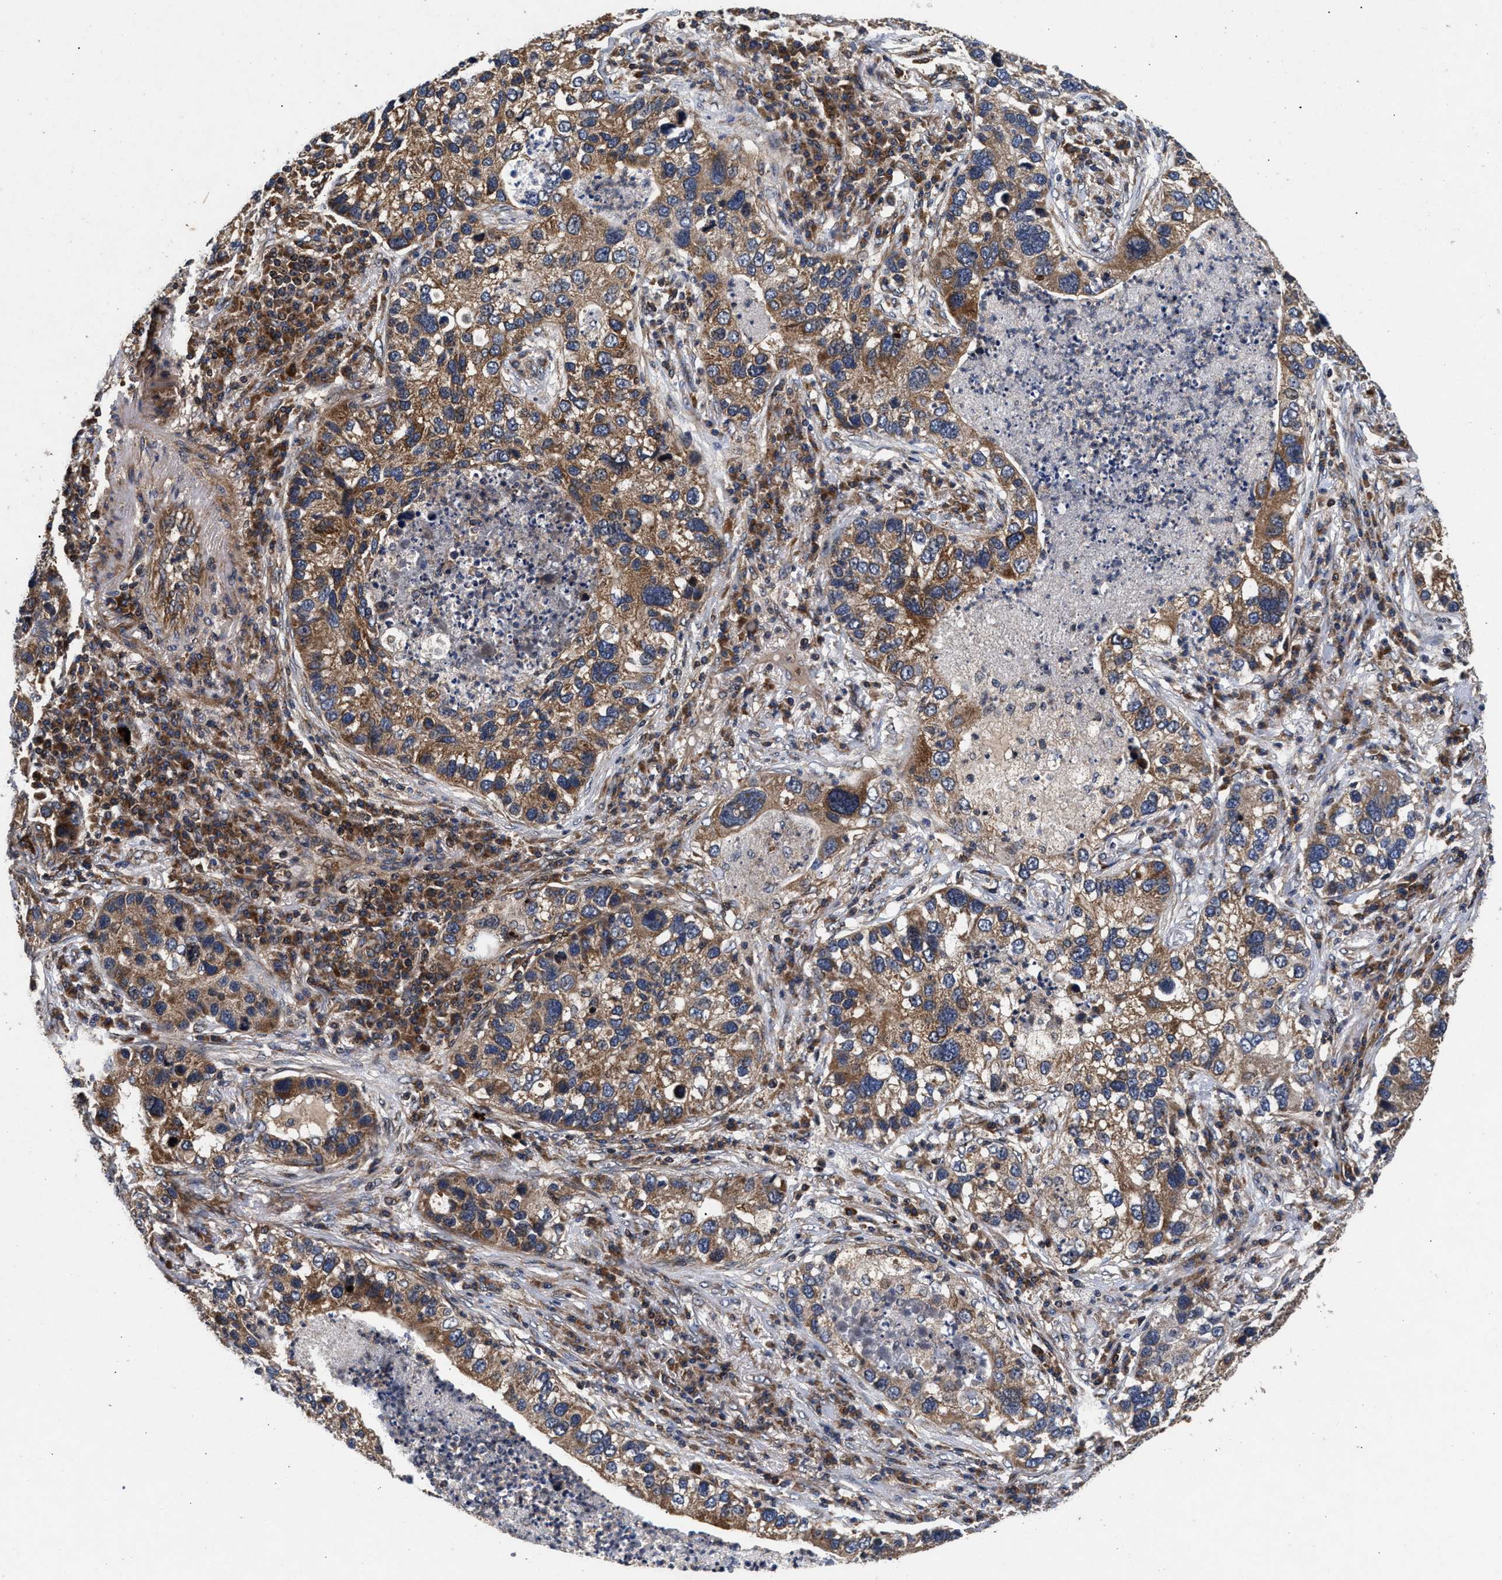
{"staining": {"intensity": "moderate", "quantity": ">75%", "location": "cytoplasmic/membranous"}, "tissue": "lung cancer", "cell_type": "Tumor cells", "image_type": "cancer", "snomed": [{"axis": "morphology", "description": "Normal tissue, NOS"}, {"axis": "morphology", "description": "Adenocarcinoma, NOS"}, {"axis": "topography", "description": "Bronchus"}, {"axis": "topography", "description": "Lung"}], "caption": "This is a micrograph of immunohistochemistry staining of lung adenocarcinoma, which shows moderate expression in the cytoplasmic/membranous of tumor cells.", "gene": "NFKB2", "patient": {"sex": "male", "age": 54}}